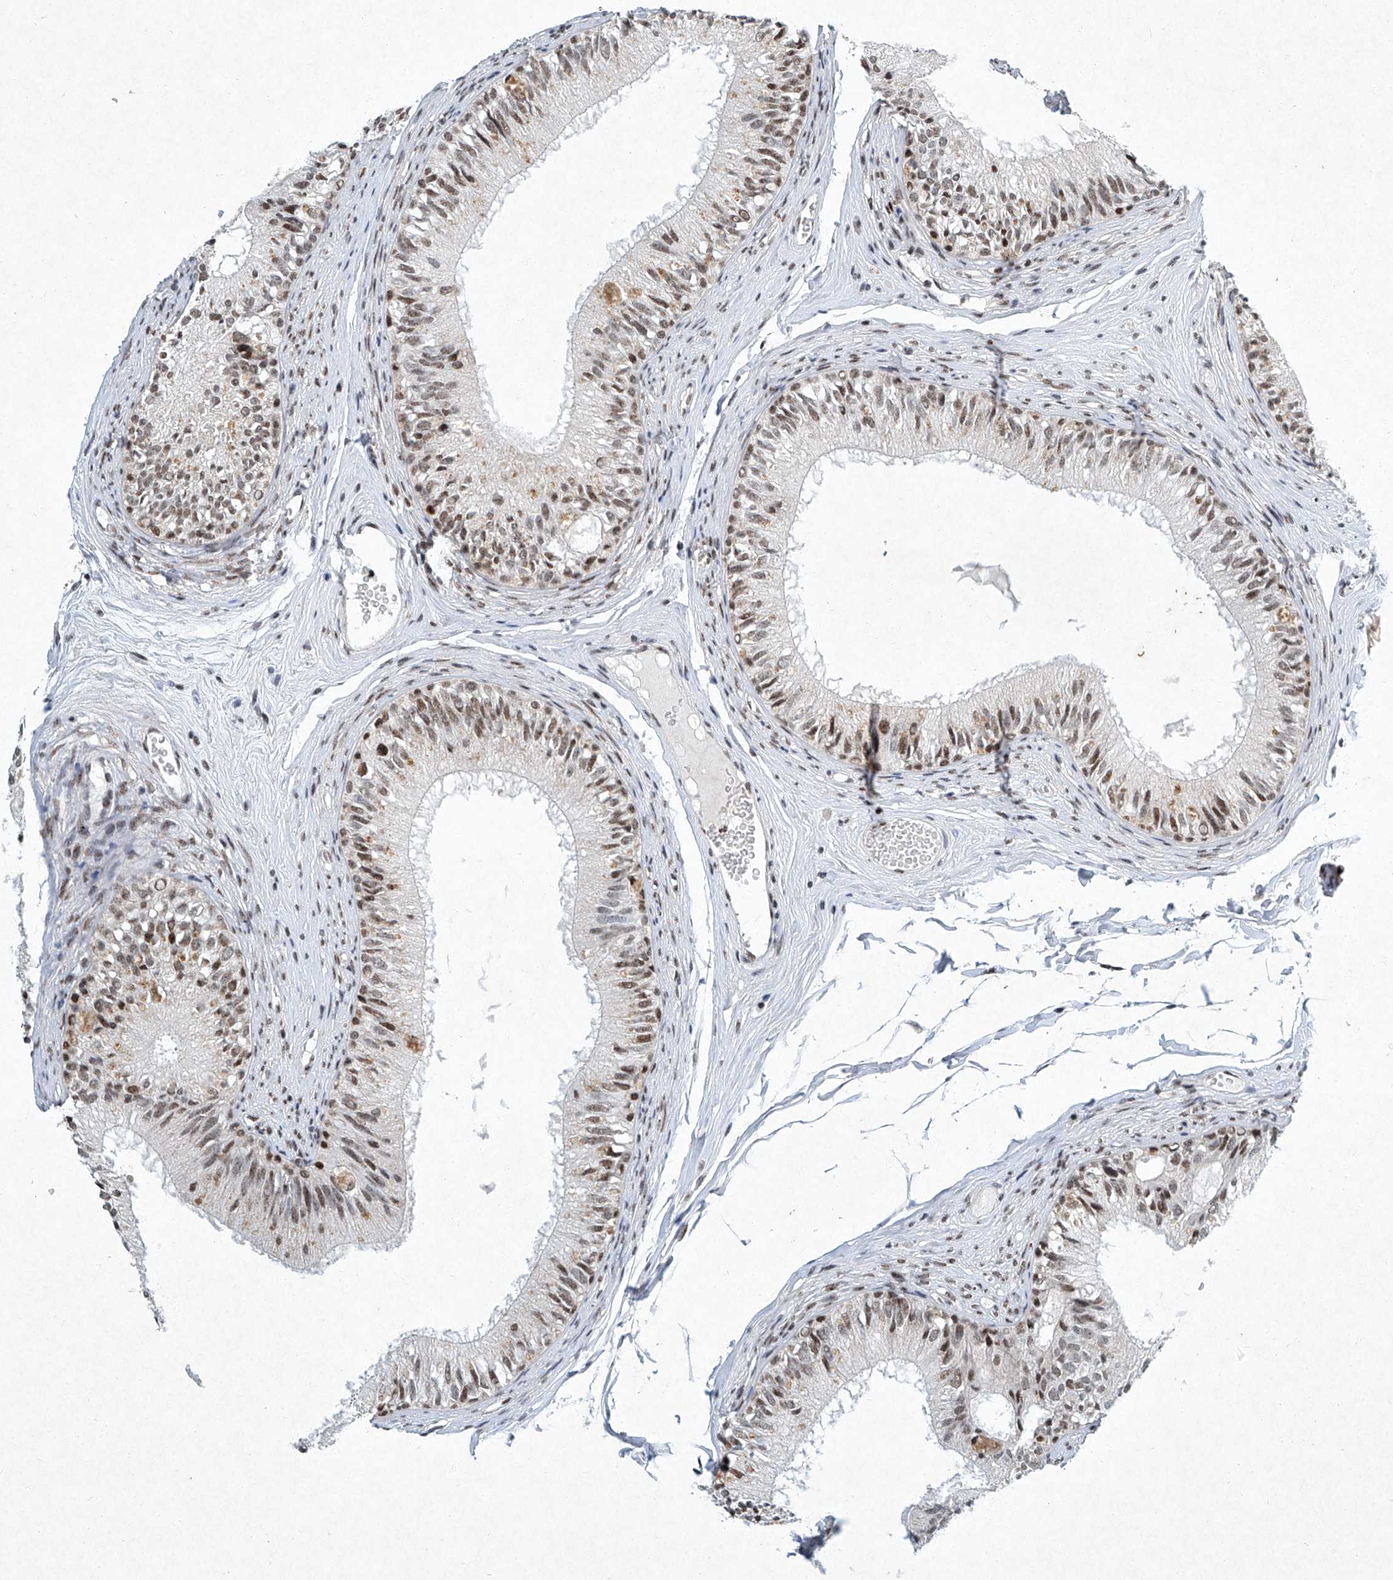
{"staining": {"intensity": "moderate", "quantity": ">75%", "location": "nuclear"}, "tissue": "epididymis", "cell_type": "Glandular cells", "image_type": "normal", "snomed": [{"axis": "morphology", "description": "Normal tissue, NOS"}, {"axis": "morphology", "description": "Seminoma in situ"}, {"axis": "topography", "description": "Testis"}, {"axis": "topography", "description": "Epididymis"}], "caption": "The micrograph exhibits a brown stain indicating the presence of a protein in the nuclear of glandular cells in epididymis. Ihc stains the protein of interest in brown and the nuclei are stained blue.", "gene": "TFDP1", "patient": {"sex": "male", "age": 28}}